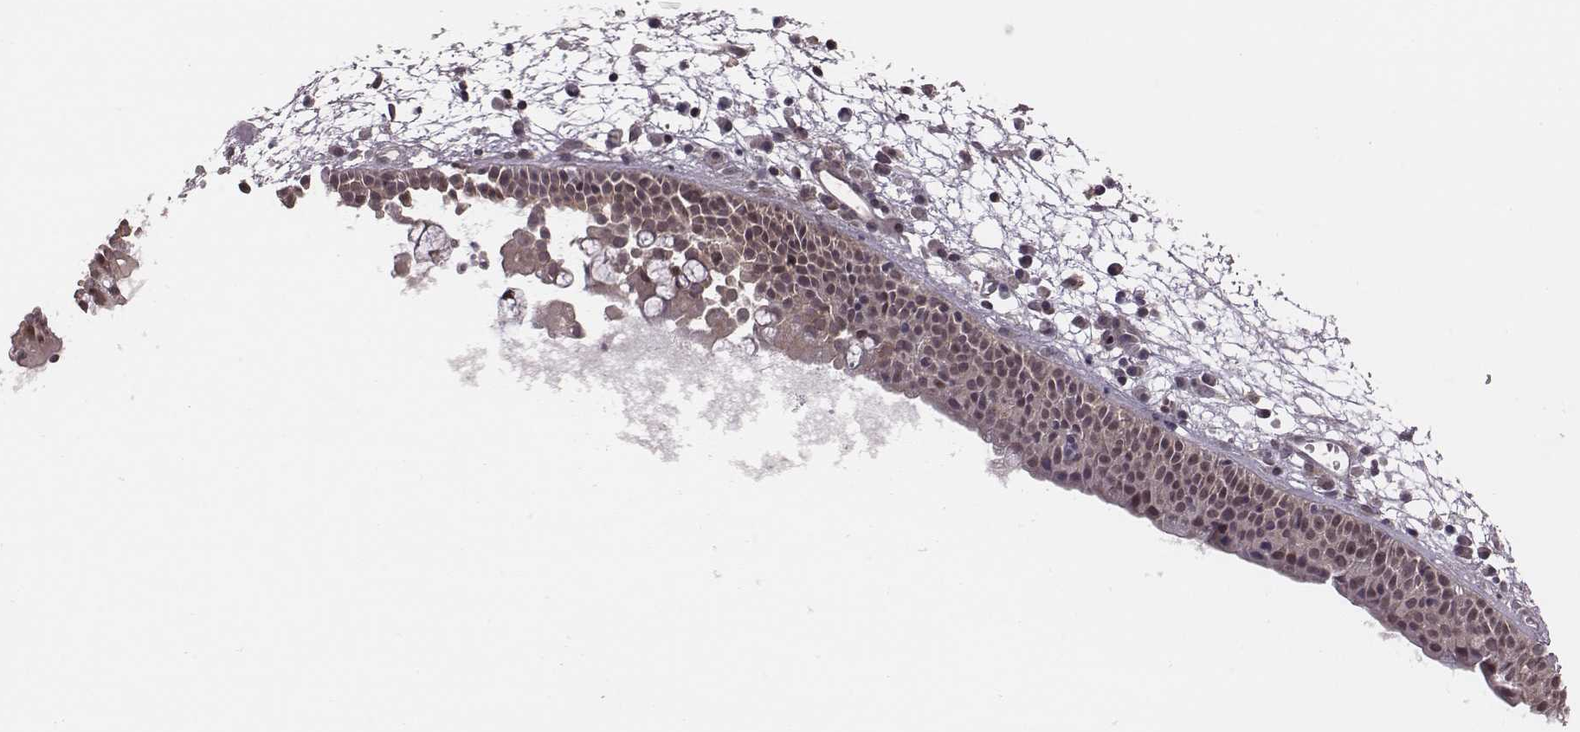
{"staining": {"intensity": "moderate", "quantity": "25%-75%", "location": "nuclear"}, "tissue": "nasopharynx", "cell_type": "Respiratory epithelial cells", "image_type": "normal", "snomed": [{"axis": "morphology", "description": "Normal tissue, NOS"}, {"axis": "topography", "description": "Nasopharynx"}], "caption": "Immunohistochemistry staining of benign nasopharynx, which displays medium levels of moderate nuclear staining in about 25%-75% of respiratory epithelial cells indicating moderate nuclear protein positivity. The staining was performed using DAB (3,3'-diaminobenzidine) (brown) for protein detection and nuclei were counterstained in hematoxylin (blue).", "gene": "RPL3", "patient": {"sex": "male", "age": 61}}